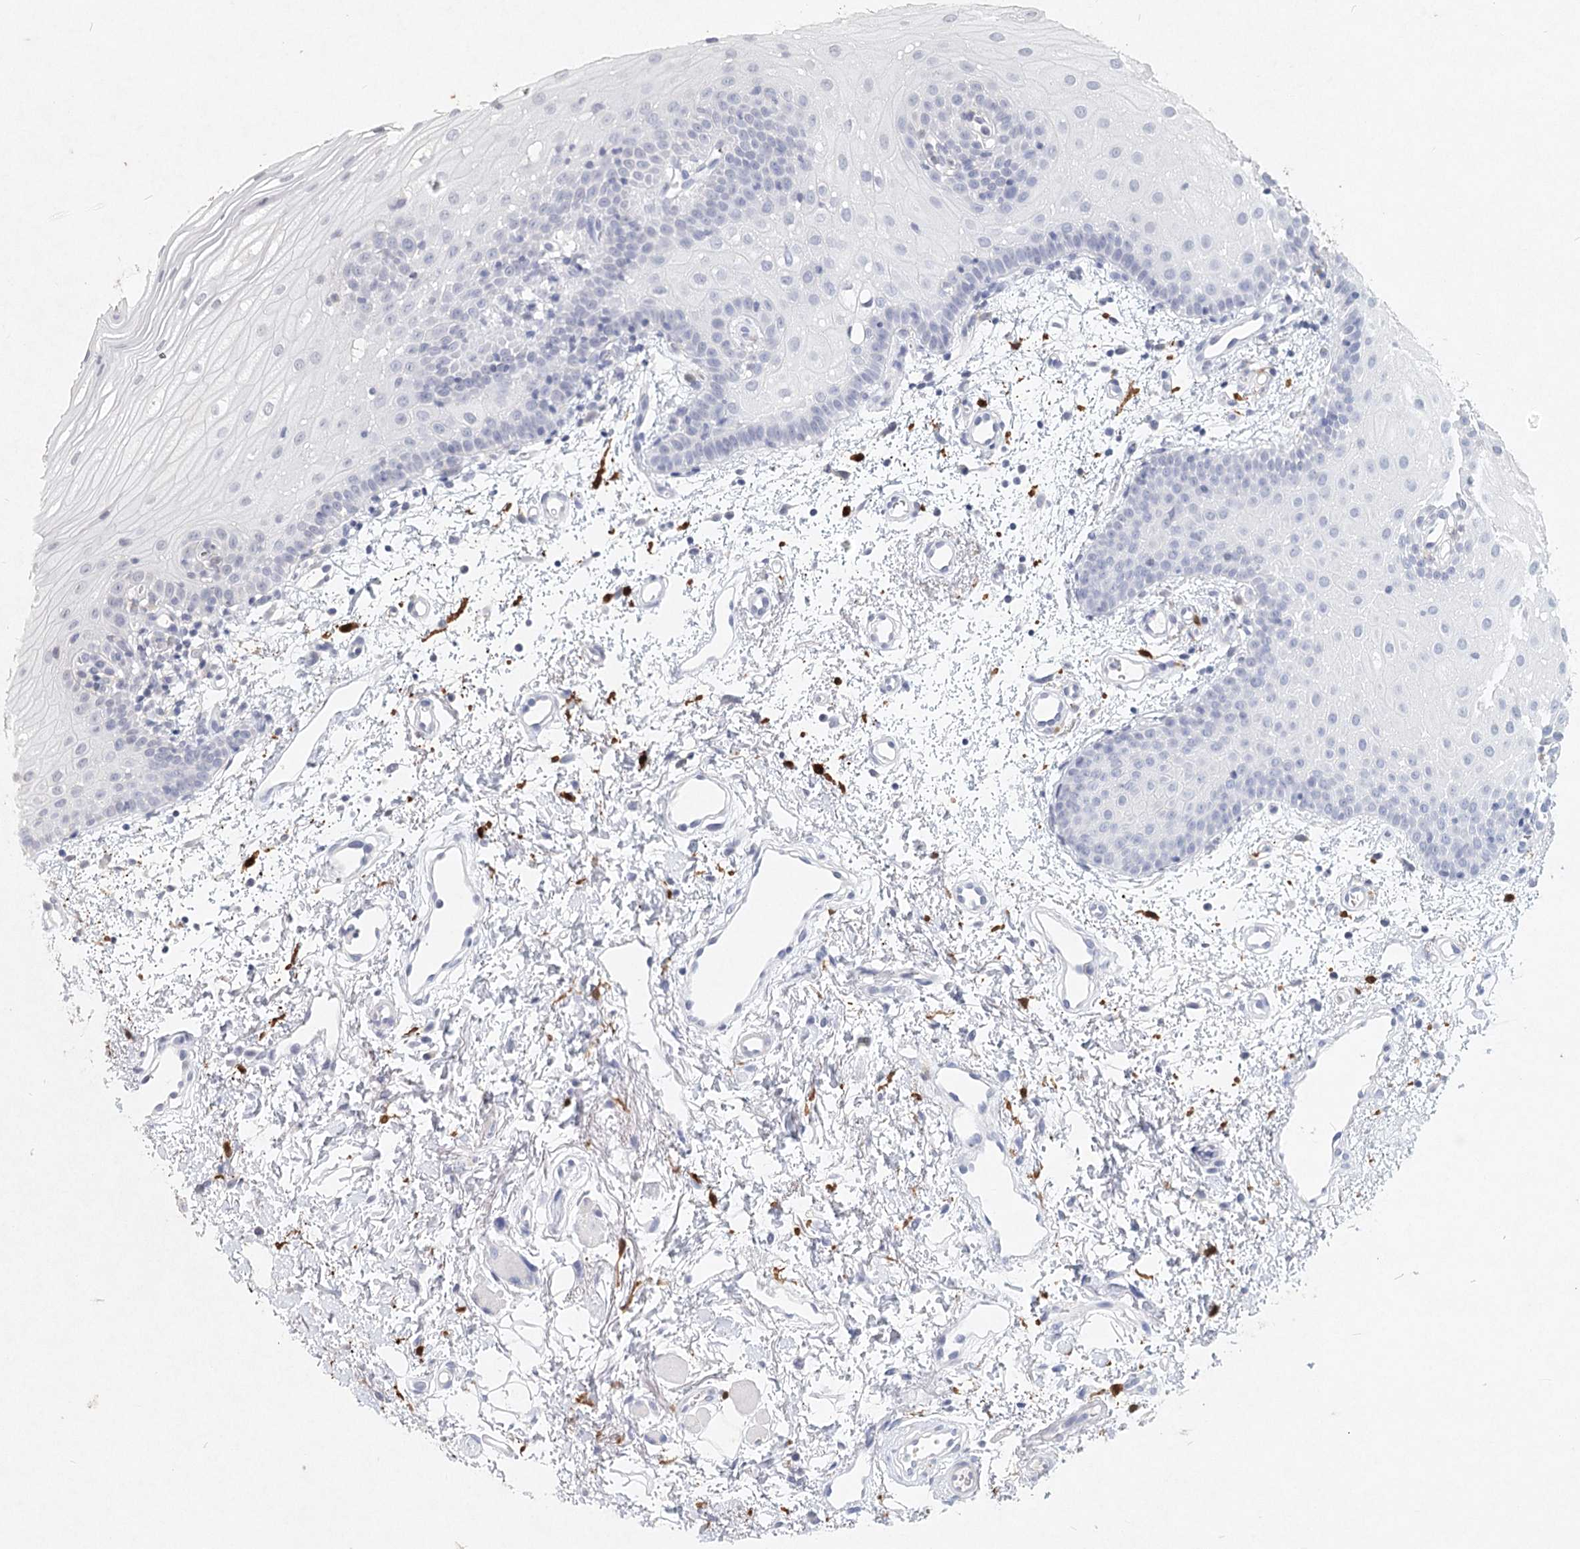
{"staining": {"intensity": "negative", "quantity": "none", "location": "none"}, "tissue": "oral mucosa", "cell_type": "Squamous epithelial cells", "image_type": "normal", "snomed": [{"axis": "morphology", "description": "Normal tissue, NOS"}, {"axis": "morphology", "description": "Squamous cell carcinoma, NOS"}, {"axis": "topography", "description": "Oral tissue"}, {"axis": "topography", "description": "Head-Neck"}], "caption": "A high-resolution histopathology image shows IHC staining of normal oral mucosa, which displays no significant expression in squamous epithelial cells.", "gene": "ARSI", "patient": {"sex": "male", "age": 68}}